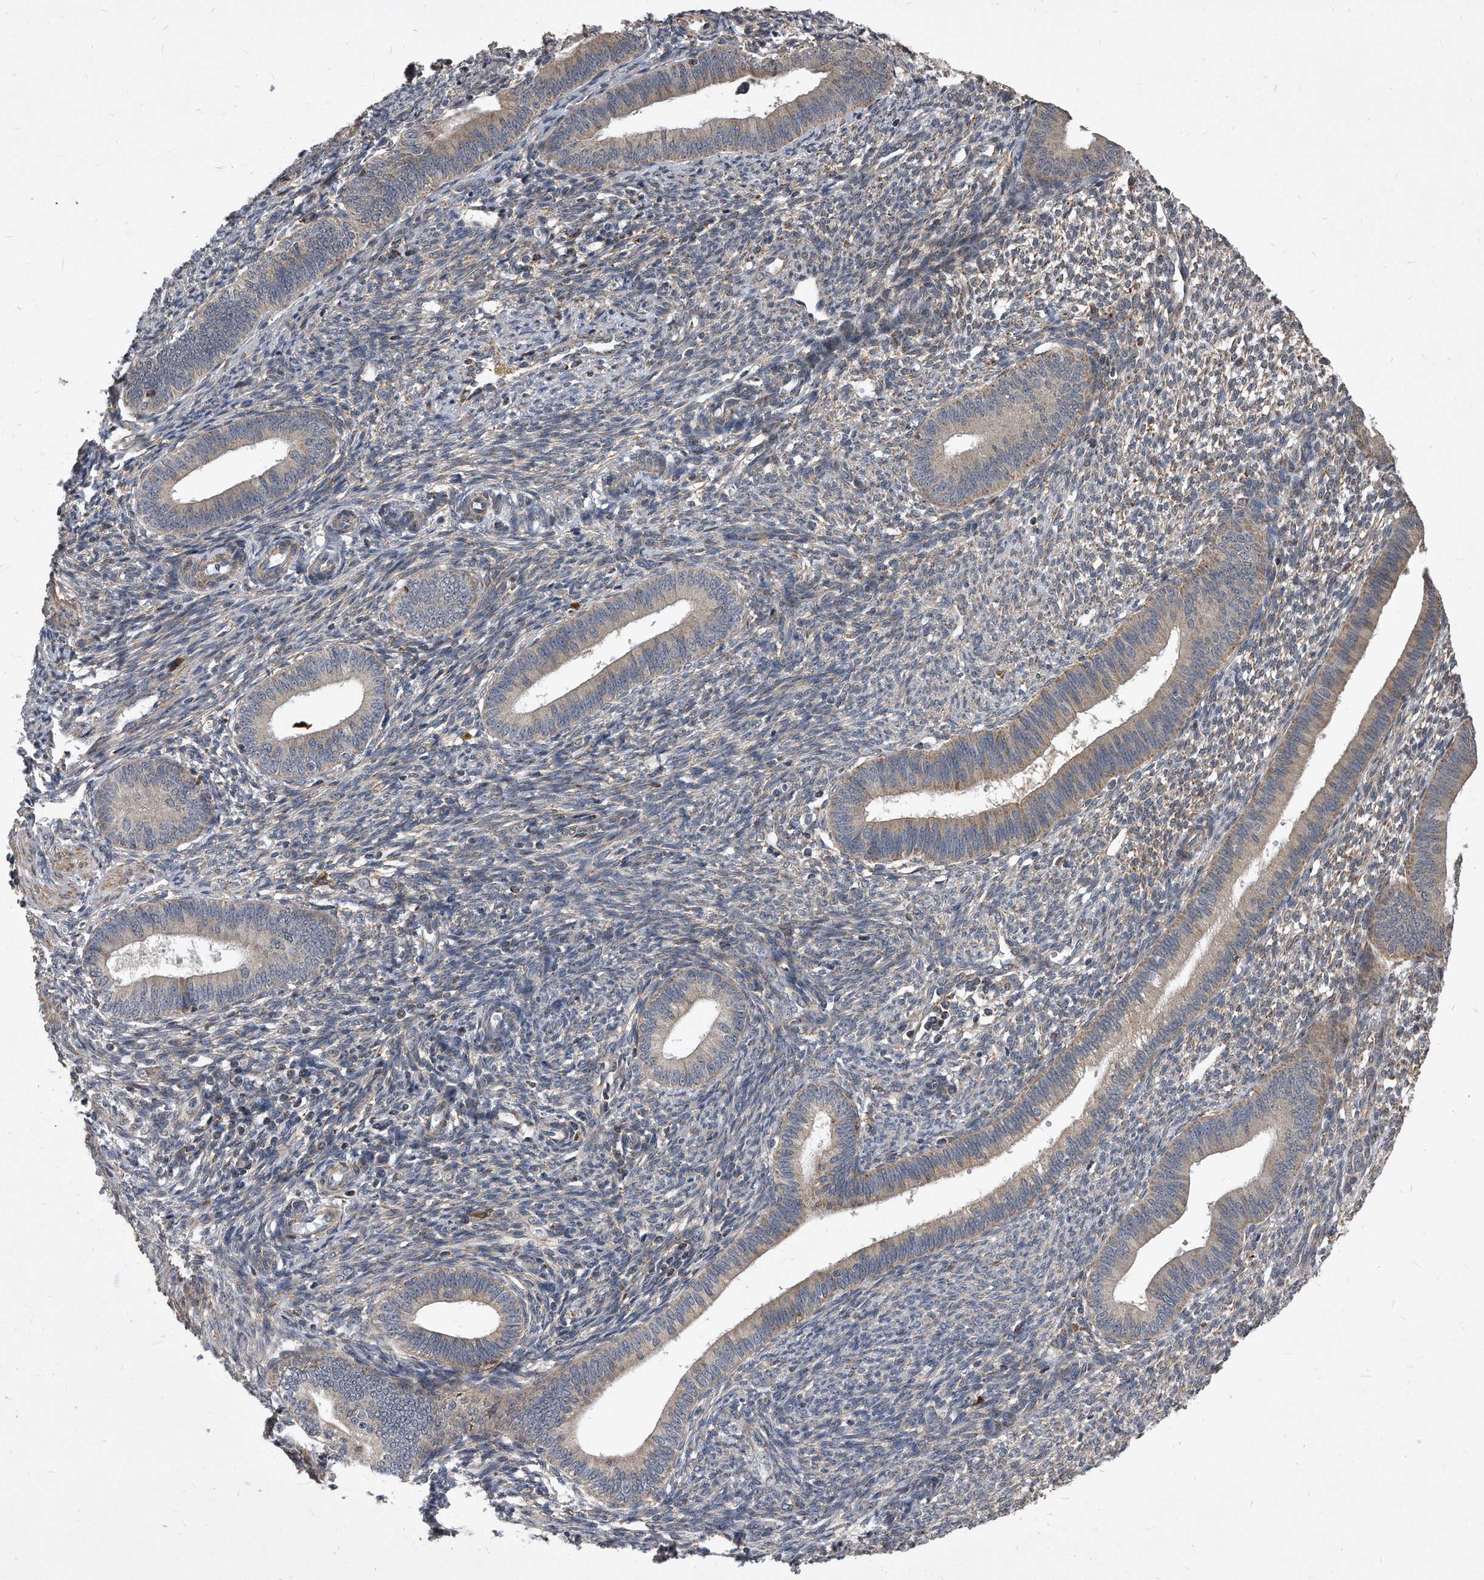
{"staining": {"intensity": "weak", "quantity": "25%-75%", "location": "cytoplasmic/membranous"}, "tissue": "endometrium", "cell_type": "Cells in endometrial stroma", "image_type": "normal", "snomed": [{"axis": "morphology", "description": "Normal tissue, NOS"}, {"axis": "topography", "description": "Endometrium"}], "caption": "Immunohistochemical staining of normal human endometrium shows 25%-75% levels of weak cytoplasmic/membranous protein positivity in about 25%-75% of cells in endometrial stroma. (IHC, brightfield microscopy, high magnification).", "gene": "SOBP", "patient": {"sex": "female", "age": 46}}